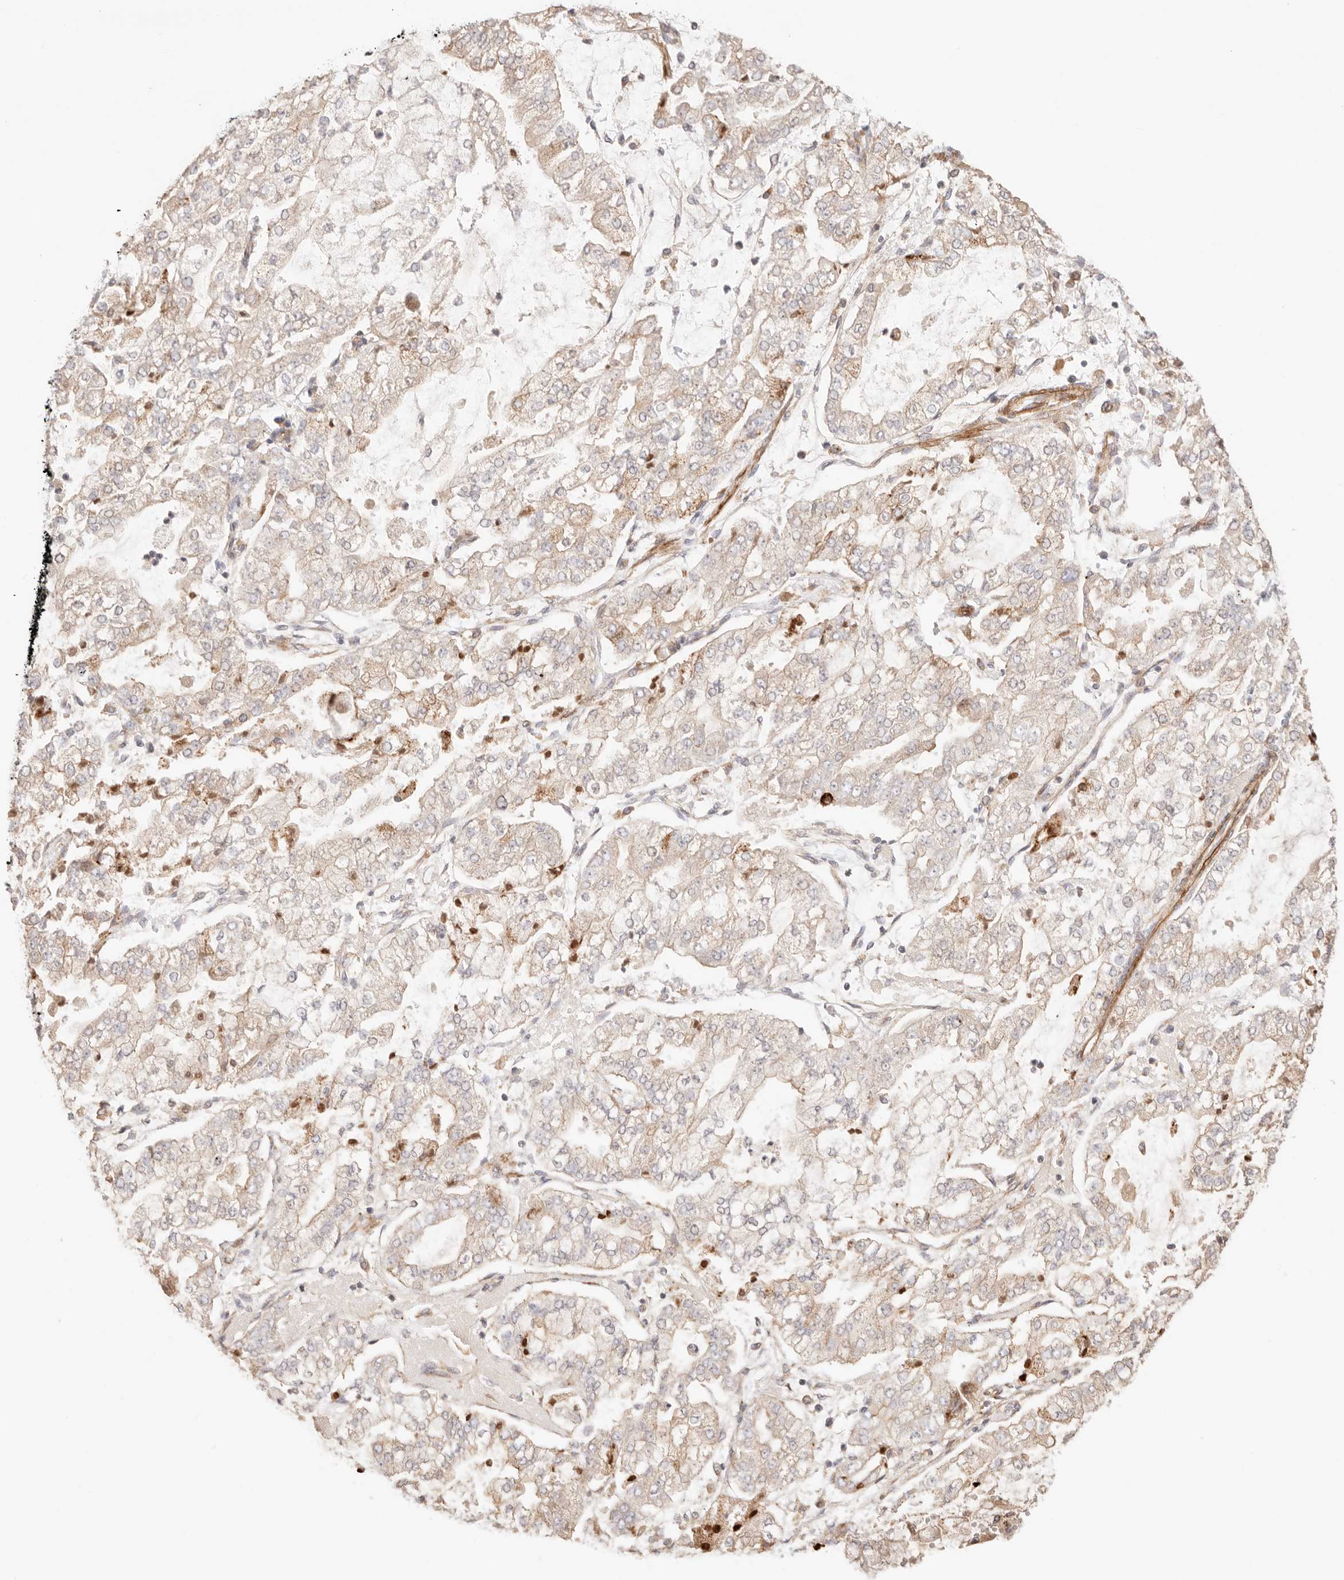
{"staining": {"intensity": "weak", "quantity": ">75%", "location": "cytoplasmic/membranous"}, "tissue": "stomach cancer", "cell_type": "Tumor cells", "image_type": "cancer", "snomed": [{"axis": "morphology", "description": "Adenocarcinoma, NOS"}, {"axis": "topography", "description": "Stomach"}], "caption": "Approximately >75% of tumor cells in stomach cancer exhibit weak cytoplasmic/membranous protein expression as visualized by brown immunohistochemical staining.", "gene": "IL1R2", "patient": {"sex": "male", "age": 76}}